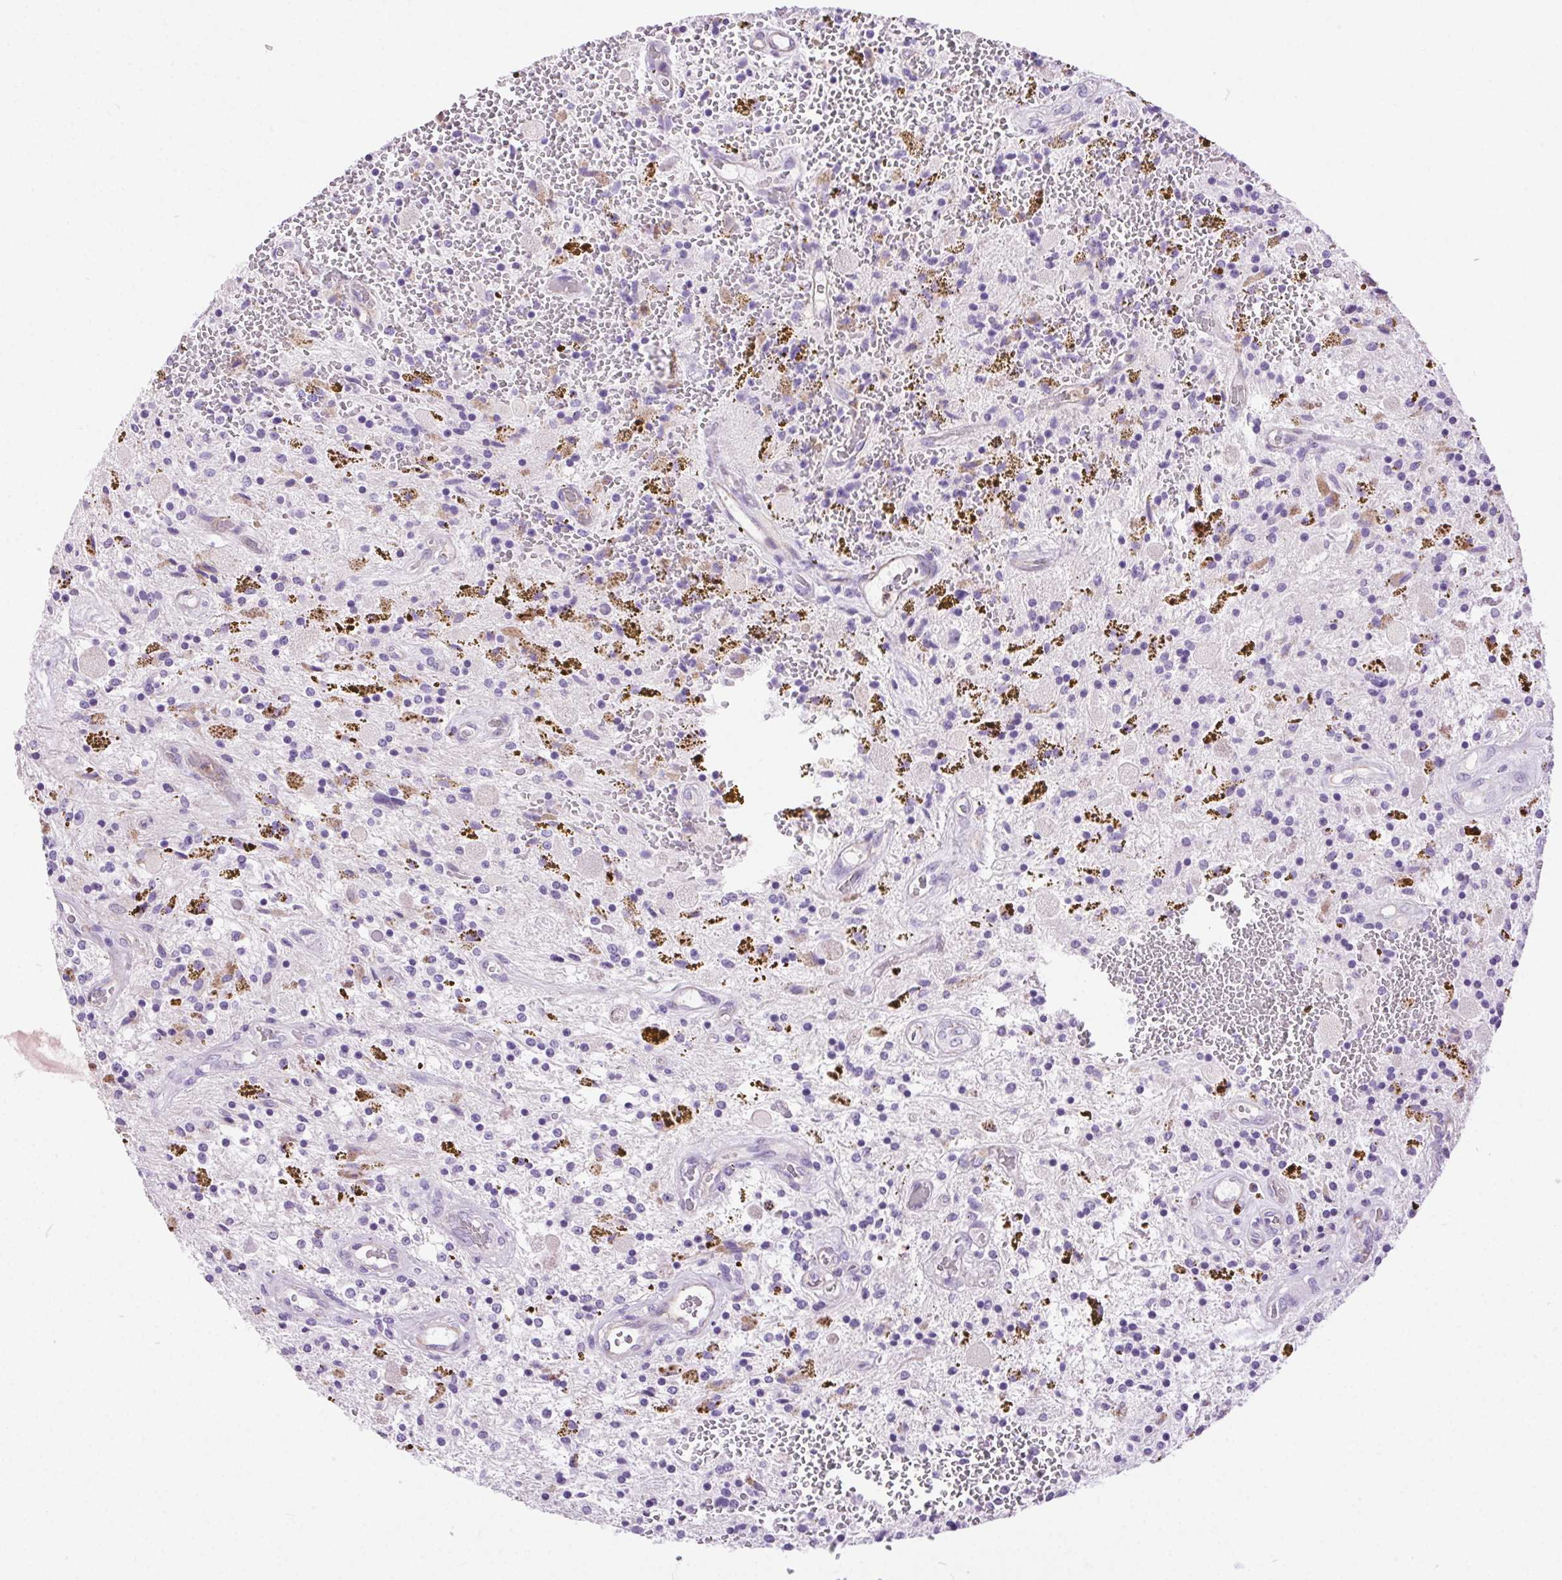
{"staining": {"intensity": "negative", "quantity": "none", "location": "none"}, "tissue": "glioma", "cell_type": "Tumor cells", "image_type": "cancer", "snomed": [{"axis": "morphology", "description": "Glioma, malignant, Low grade"}, {"axis": "topography", "description": "Cerebellum"}], "caption": "This is an immunohistochemistry (IHC) photomicrograph of malignant glioma (low-grade). There is no expression in tumor cells.", "gene": "SHCBP1L", "patient": {"sex": "female", "age": 14}}